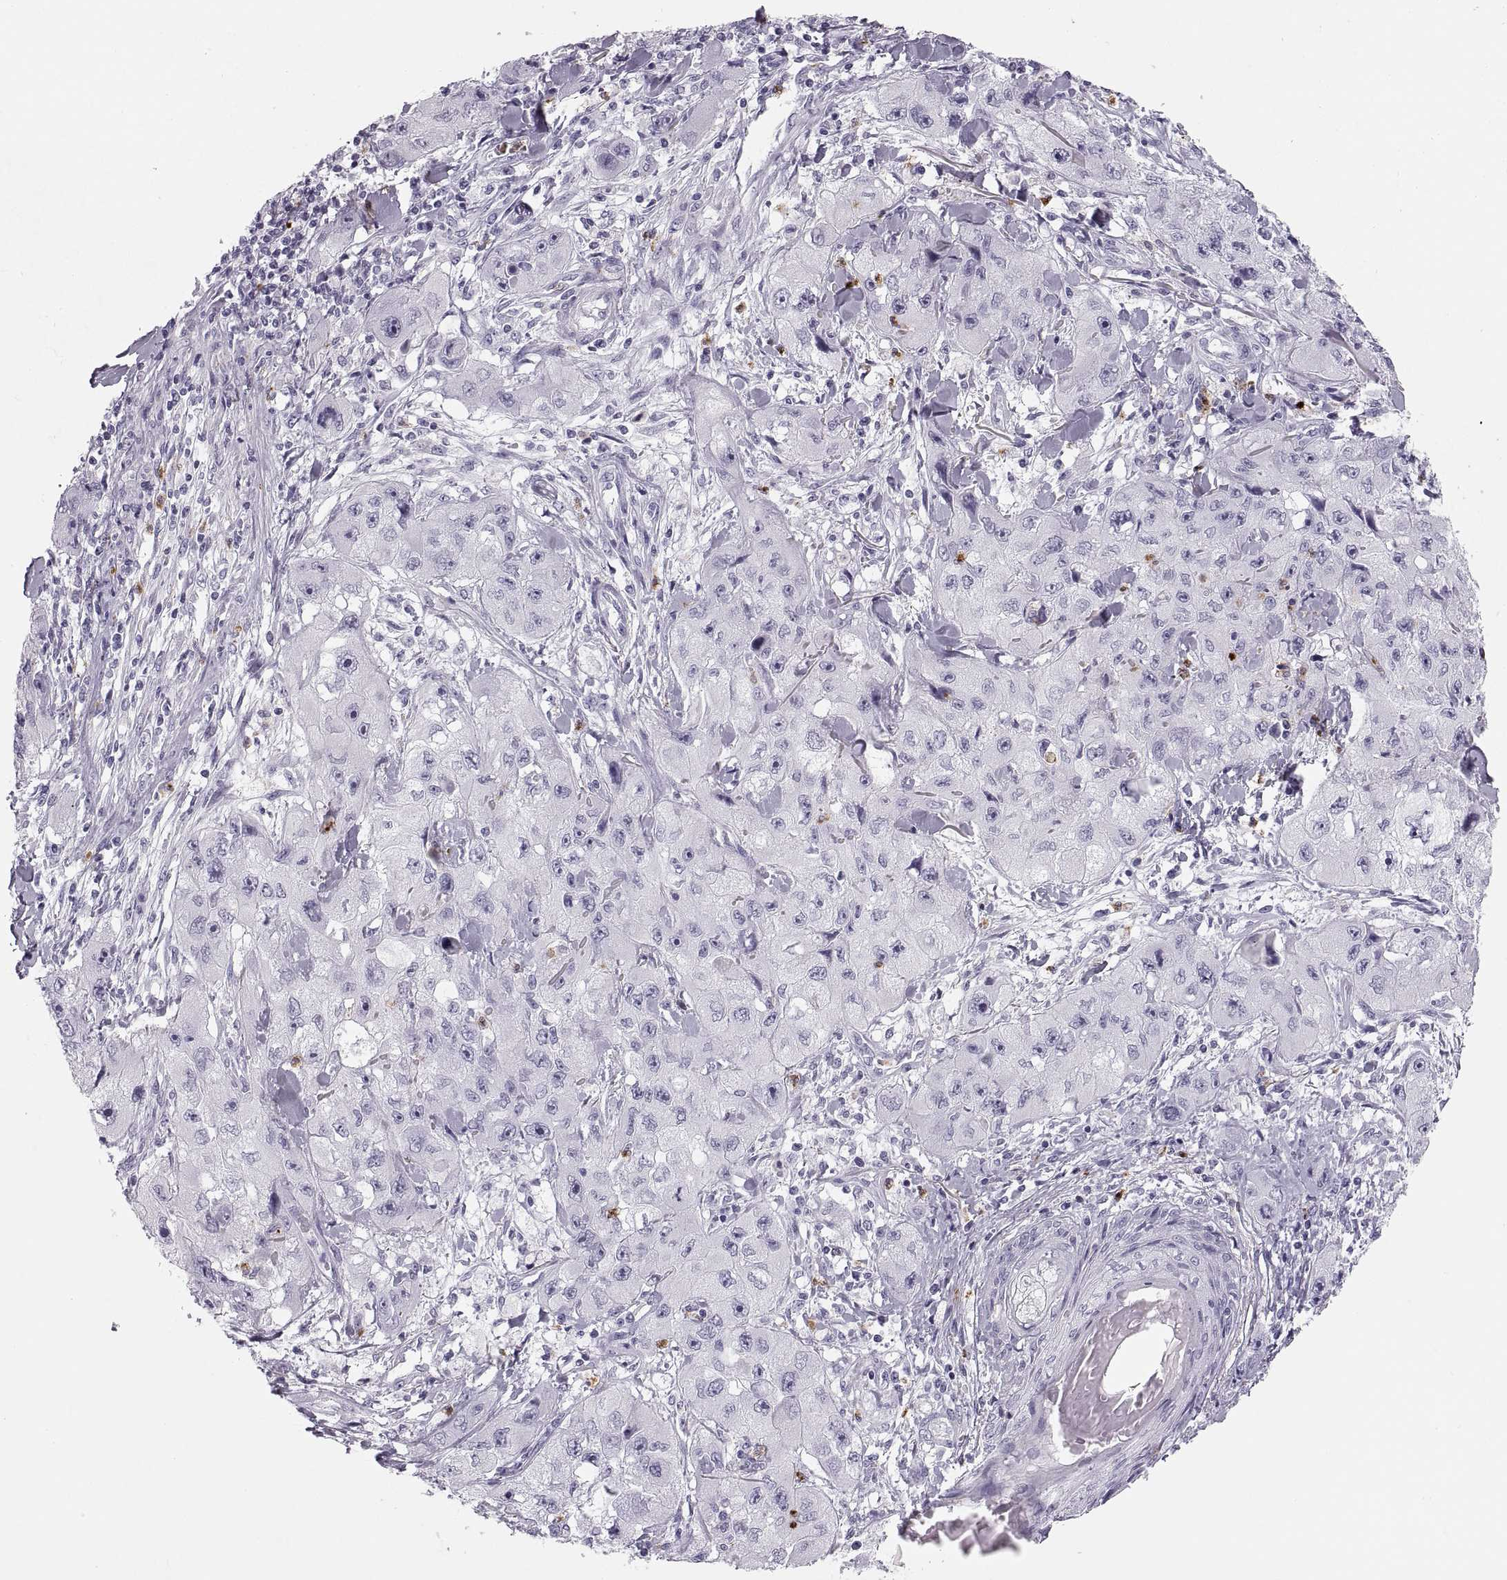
{"staining": {"intensity": "negative", "quantity": "none", "location": "none"}, "tissue": "skin cancer", "cell_type": "Tumor cells", "image_type": "cancer", "snomed": [{"axis": "morphology", "description": "Squamous cell carcinoma, NOS"}, {"axis": "topography", "description": "Skin"}, {"axis": "topography", "description": "Subcutis"}], "caption": "Tumor cells show no significant positivity in skin cancer.", "gene": "MILR1", "patient": {"sex": "male", "age": 73}}